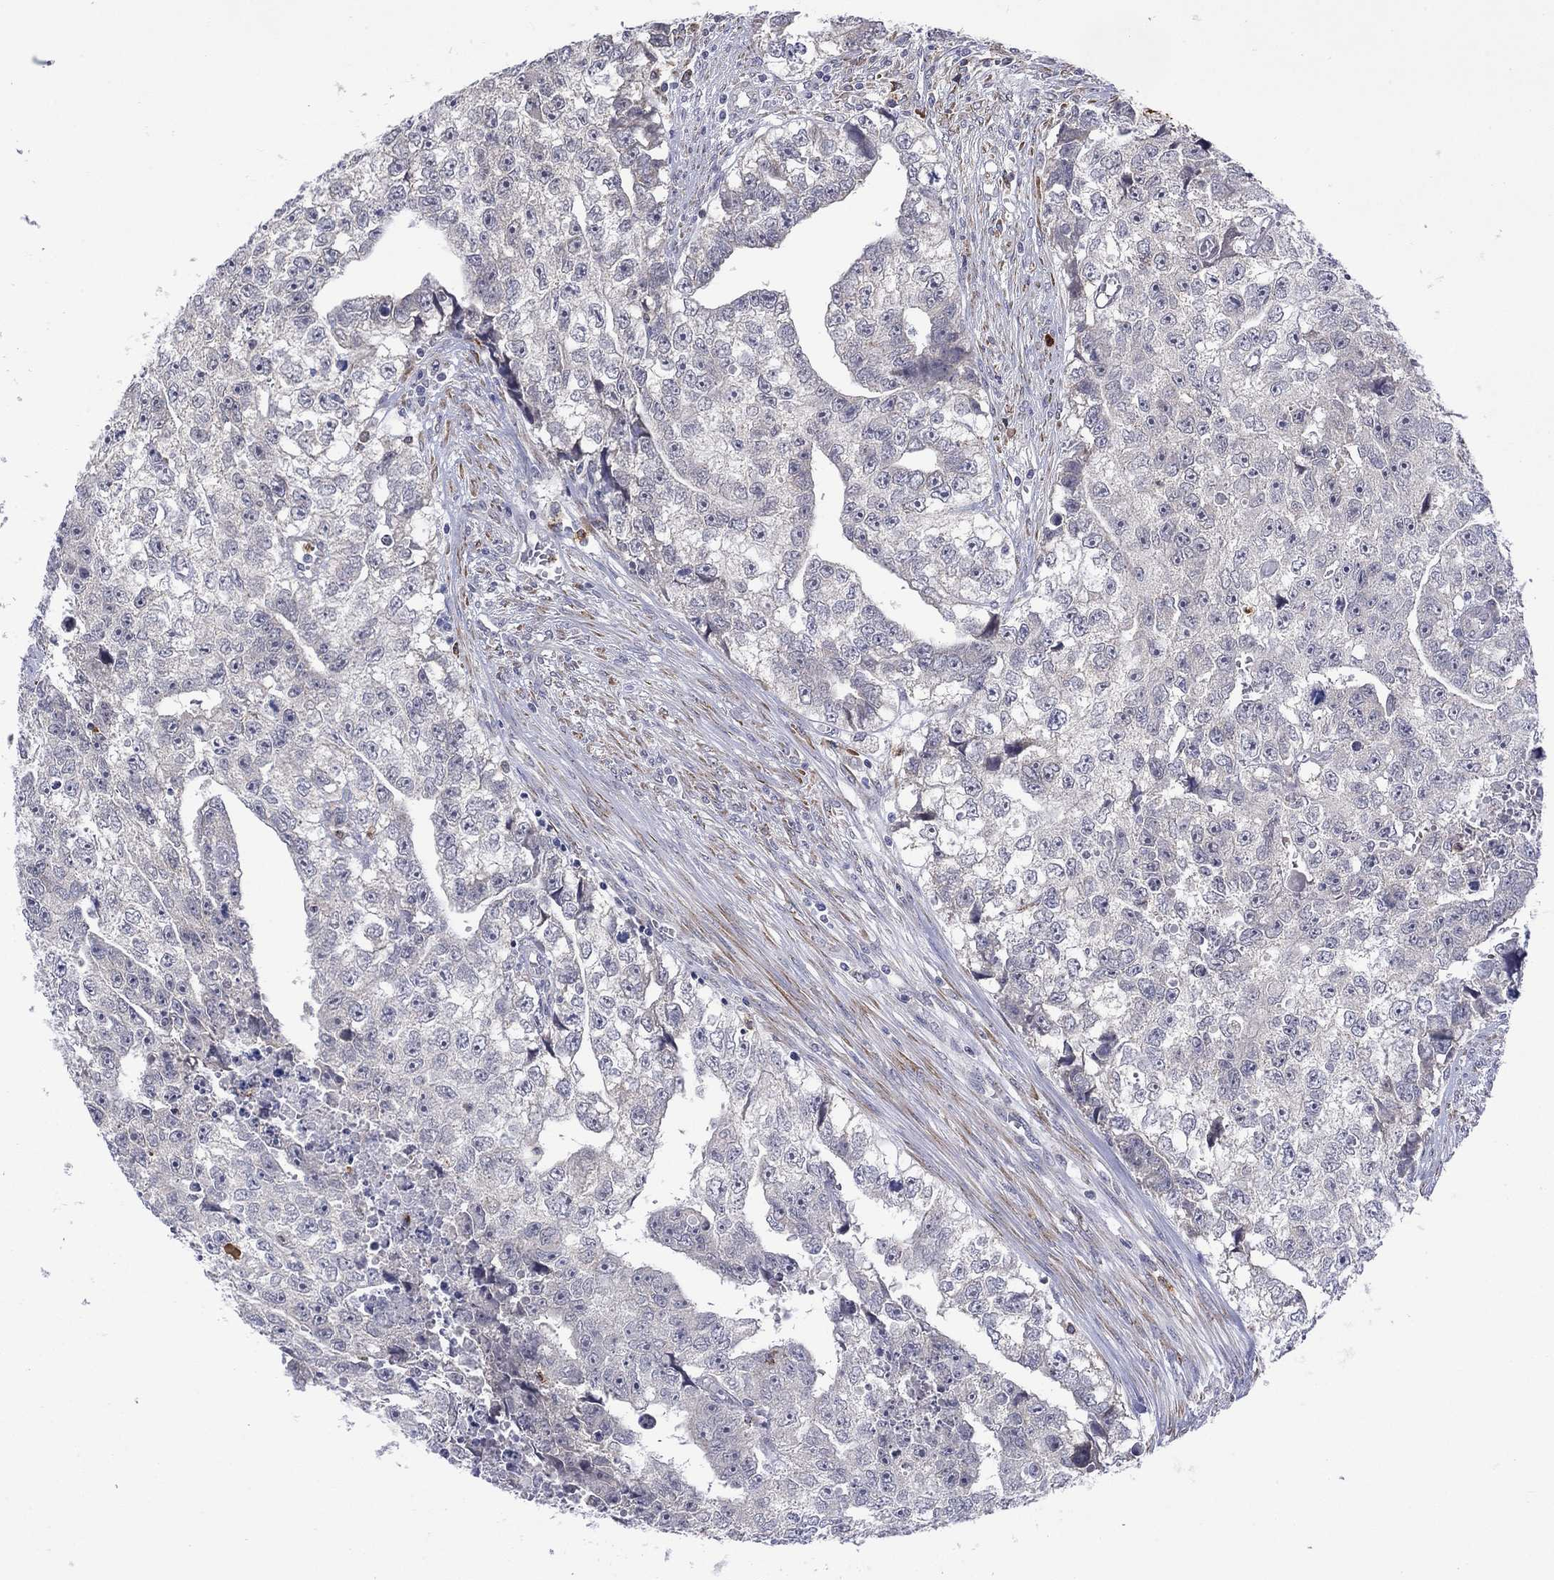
{"staining": {"intensity": "negative", "quantity": "none", "location": "none"}, "tissue": "testis cancer", "cell_type": "Tumor cells", "image_type": "cancer", "snomed": [{"axis": "morphology", "description": "Carcinoma, Embryonal, NOS"}, {"axis": "morphology", "description": "Teratoma, malignant, NOS"}, {"axis": "topography", "description": "Testis"}], "caption": "Tumor cells show no significant expression in testis teratoma (malignant).", "gene": "MTRFR", "patient": {"sex": "male", "age": 44}}